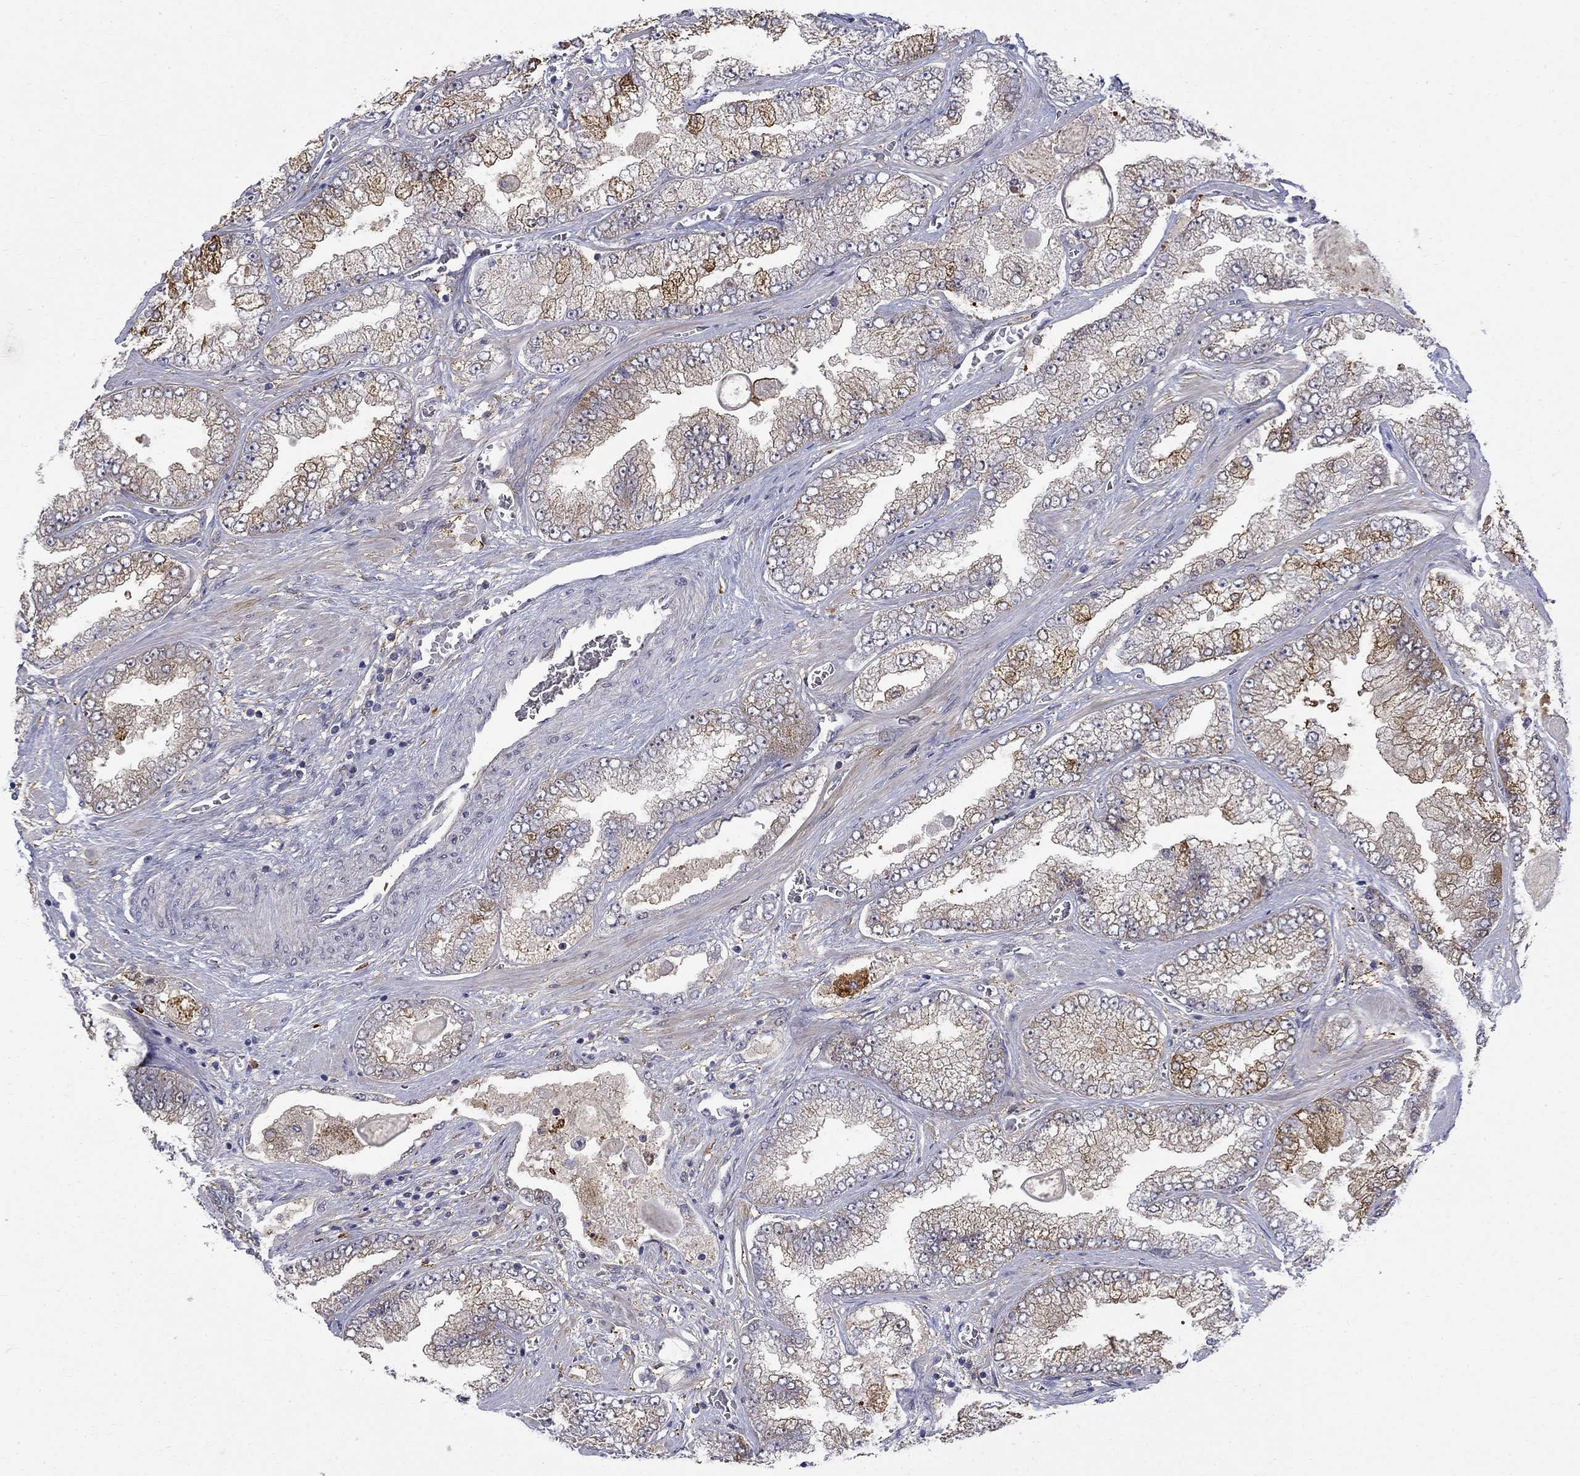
{"staining": {"intensity": "strong", "quantity": "<25%", "location": "cytoplasmic/membranous"}, "tissue": "prostate cancer", "cell_type": "Tumor cells", "image_type": "cancer", "snomed": [{"axis": "morphology", "description": "Adenocarcinoma, Low grade"}, {"axis": "topography", "description": "Prostate"}], "caption": "Protein analysis of prostate cancer tissue shows strong cytoplasmic/membranous positivity in about <25% of tumor cells.", "gene": "PCBP3", "patient": {"sex": "male", "age": 57}}